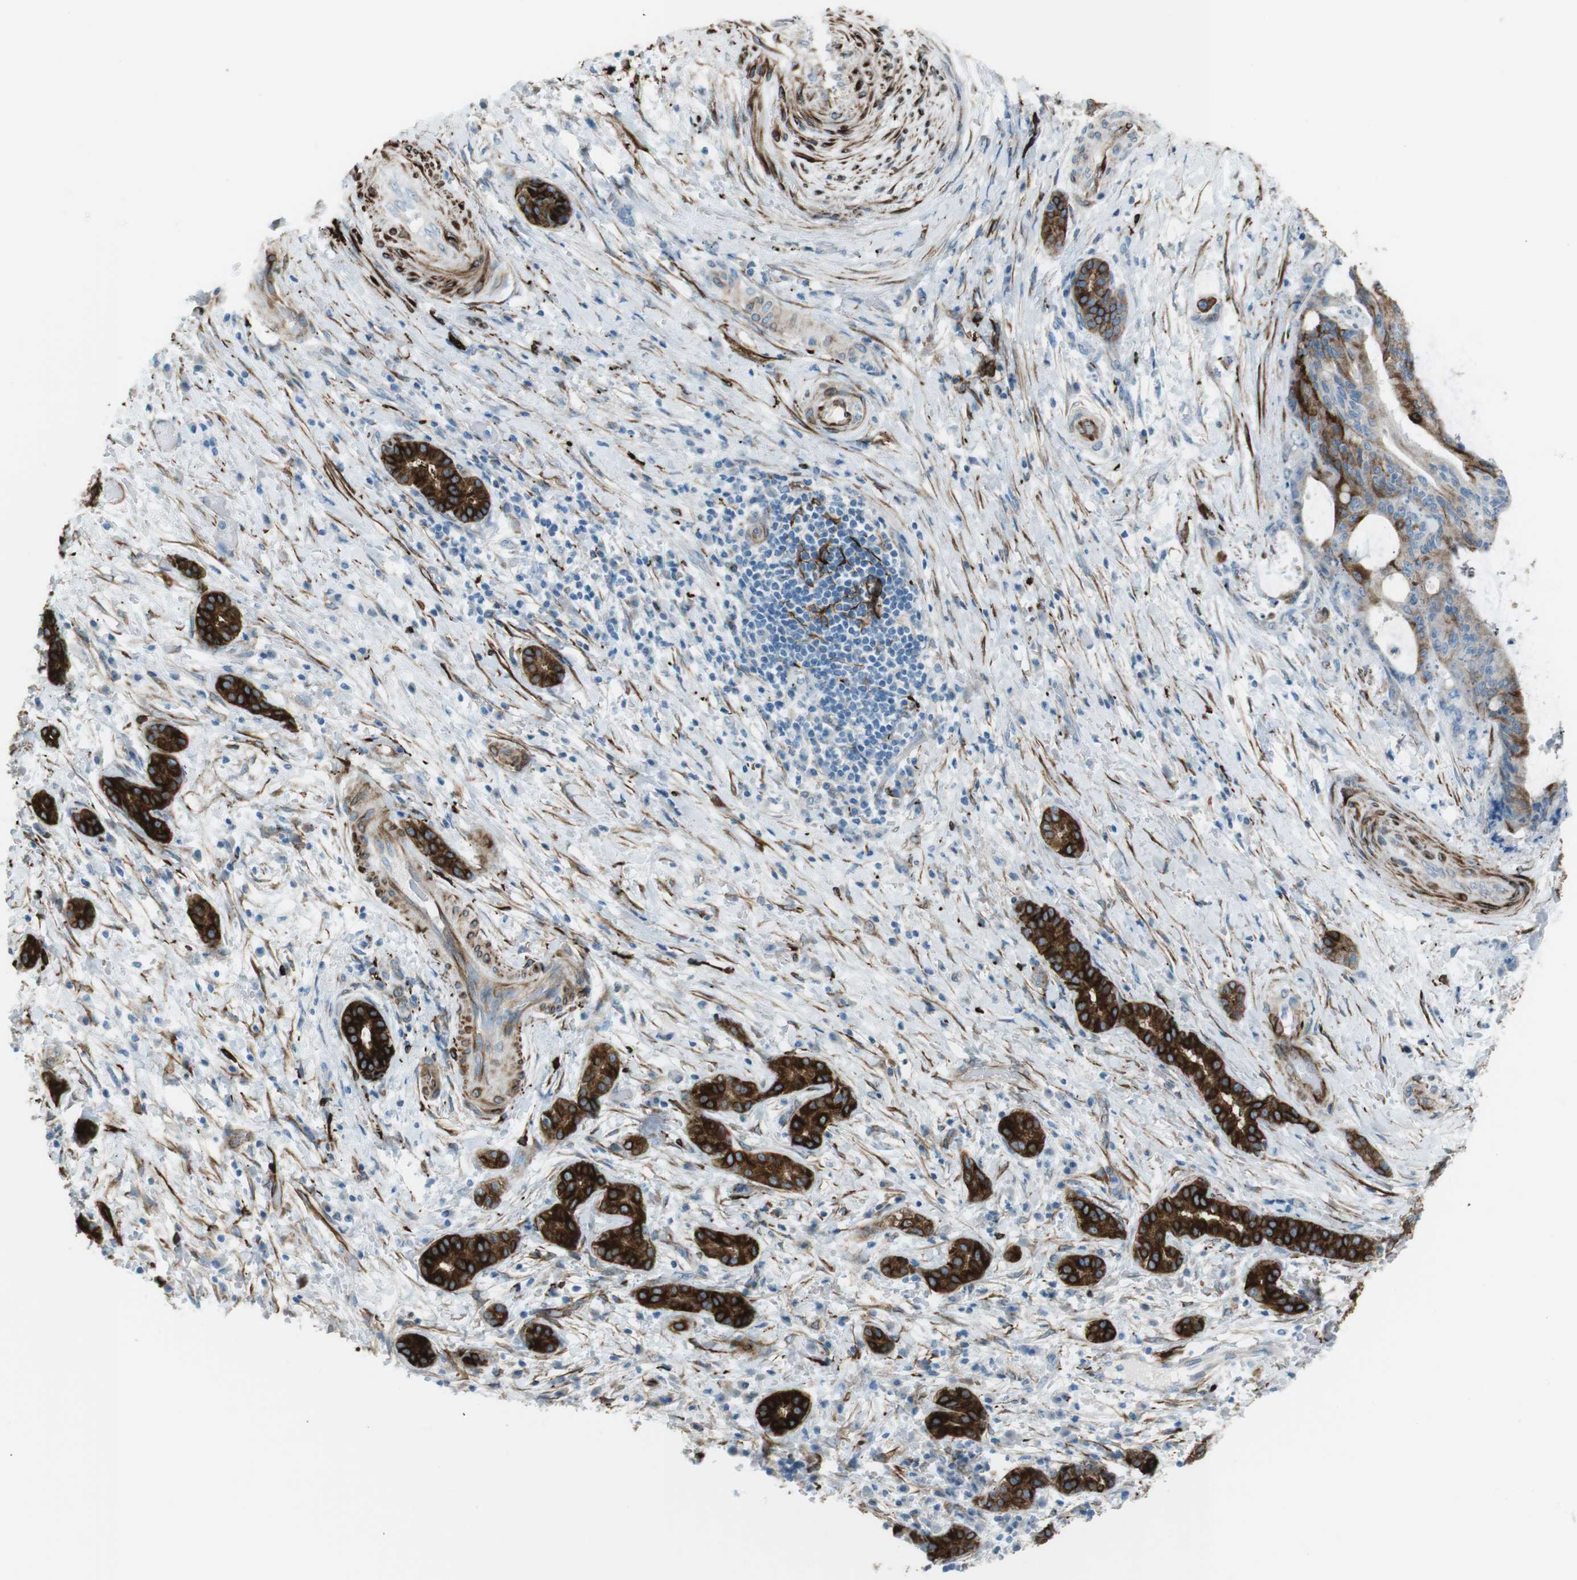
{"staining": {"intensity": "strong", "quantity": "25%-75%", "location": "cytoplasmic/membranous"}, "tissue": "liver cancer", "cell_type": "Tumor cells", "image_type": "cancer", "snomed": [{"axis": "morphology", "description": "Cholangiocarcinoma"}, {"axis": "topography", "description": "Liver"}], "caption": "Liver cancer stained for a protein displays strong cytoplasmic/membranous positivity in tumor cells.", "gene": "TUBB2A", "patient": {"sex": "female", "age": 73}}